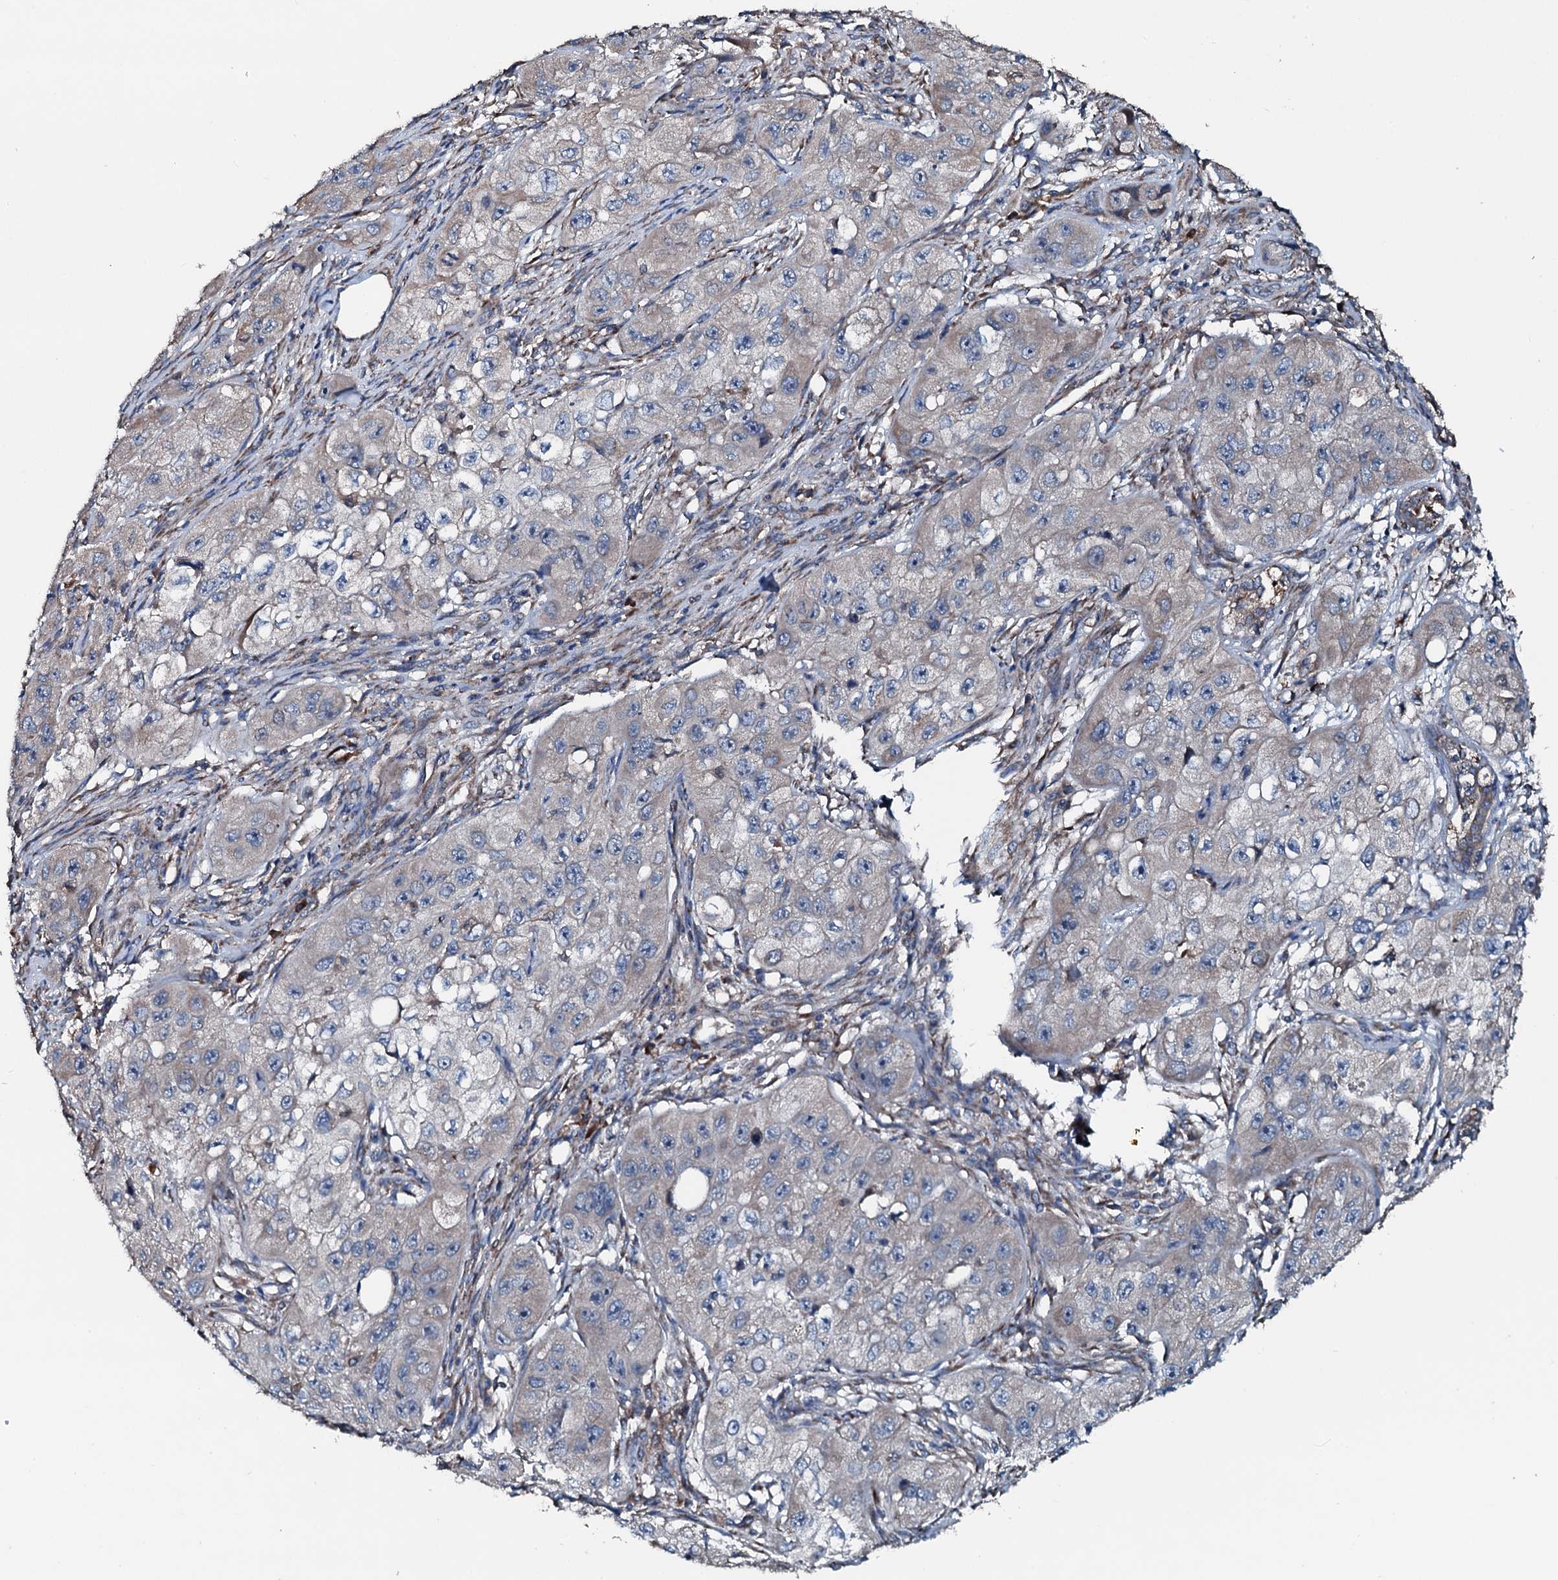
{"staining": {"intensity": "negative", "quantity": "none", "location": "none"}, "tissue": "skin cancer", "cell_type": "Tumor cells", "image_type": "cancer", "snomed": [{"axis": "morphology", "description": "Squamous cell carcinoma, NOS"}, {"axis": "topography", "description": "Skin"}, {"axis": "topography", "description": "Subcutis"}], "caption": "This micrograph is of skin squamous cell carcinoma stained with immunohistochemistry to label a protein in brown with the nuclei are counter-stained blue. There is no staining in tumor cells.", "gene": "ACSS3", "patient": {"sex": "male", "age": 73}}